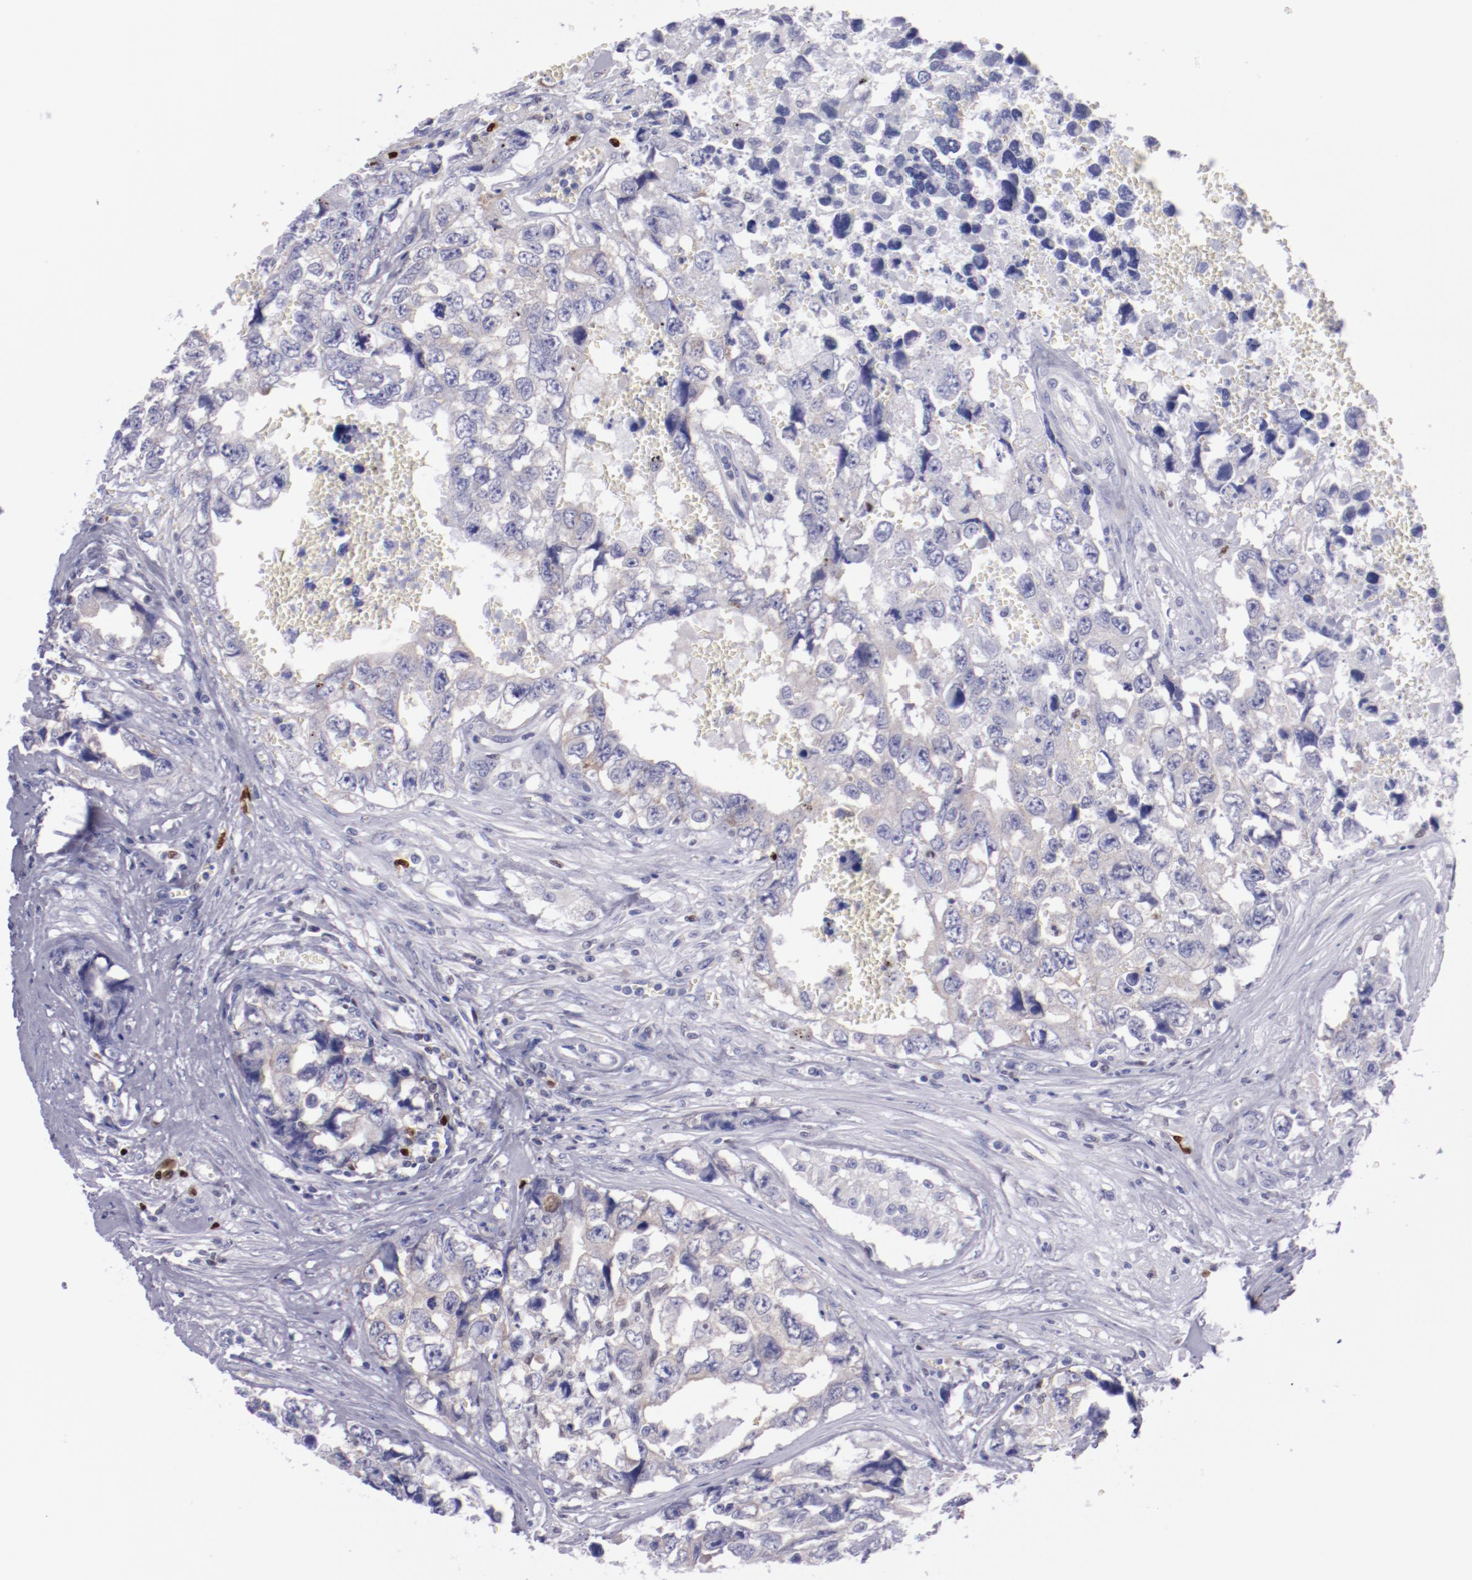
{"staining": {"intensity": "weak", "quantity": "<25%", "location": "cytoplasmic/membranous"}, "tissue": "testis cancer", "cell_type": "Tumor cells", "image_type": "cancer", "snomed": [{"axis": "morphology", "description": "Carcinoma, Embryonal, NOS"}, {"axis": "topography", "description": "Testis"}], "caption": "This is an immunohistochemistry (IHC) micrograph of human testis cancer (embryonal carcinoma). There is no staining in tumor cells.", "gene": "IRF8", "patient": {"sex": "male", "age": 31}}